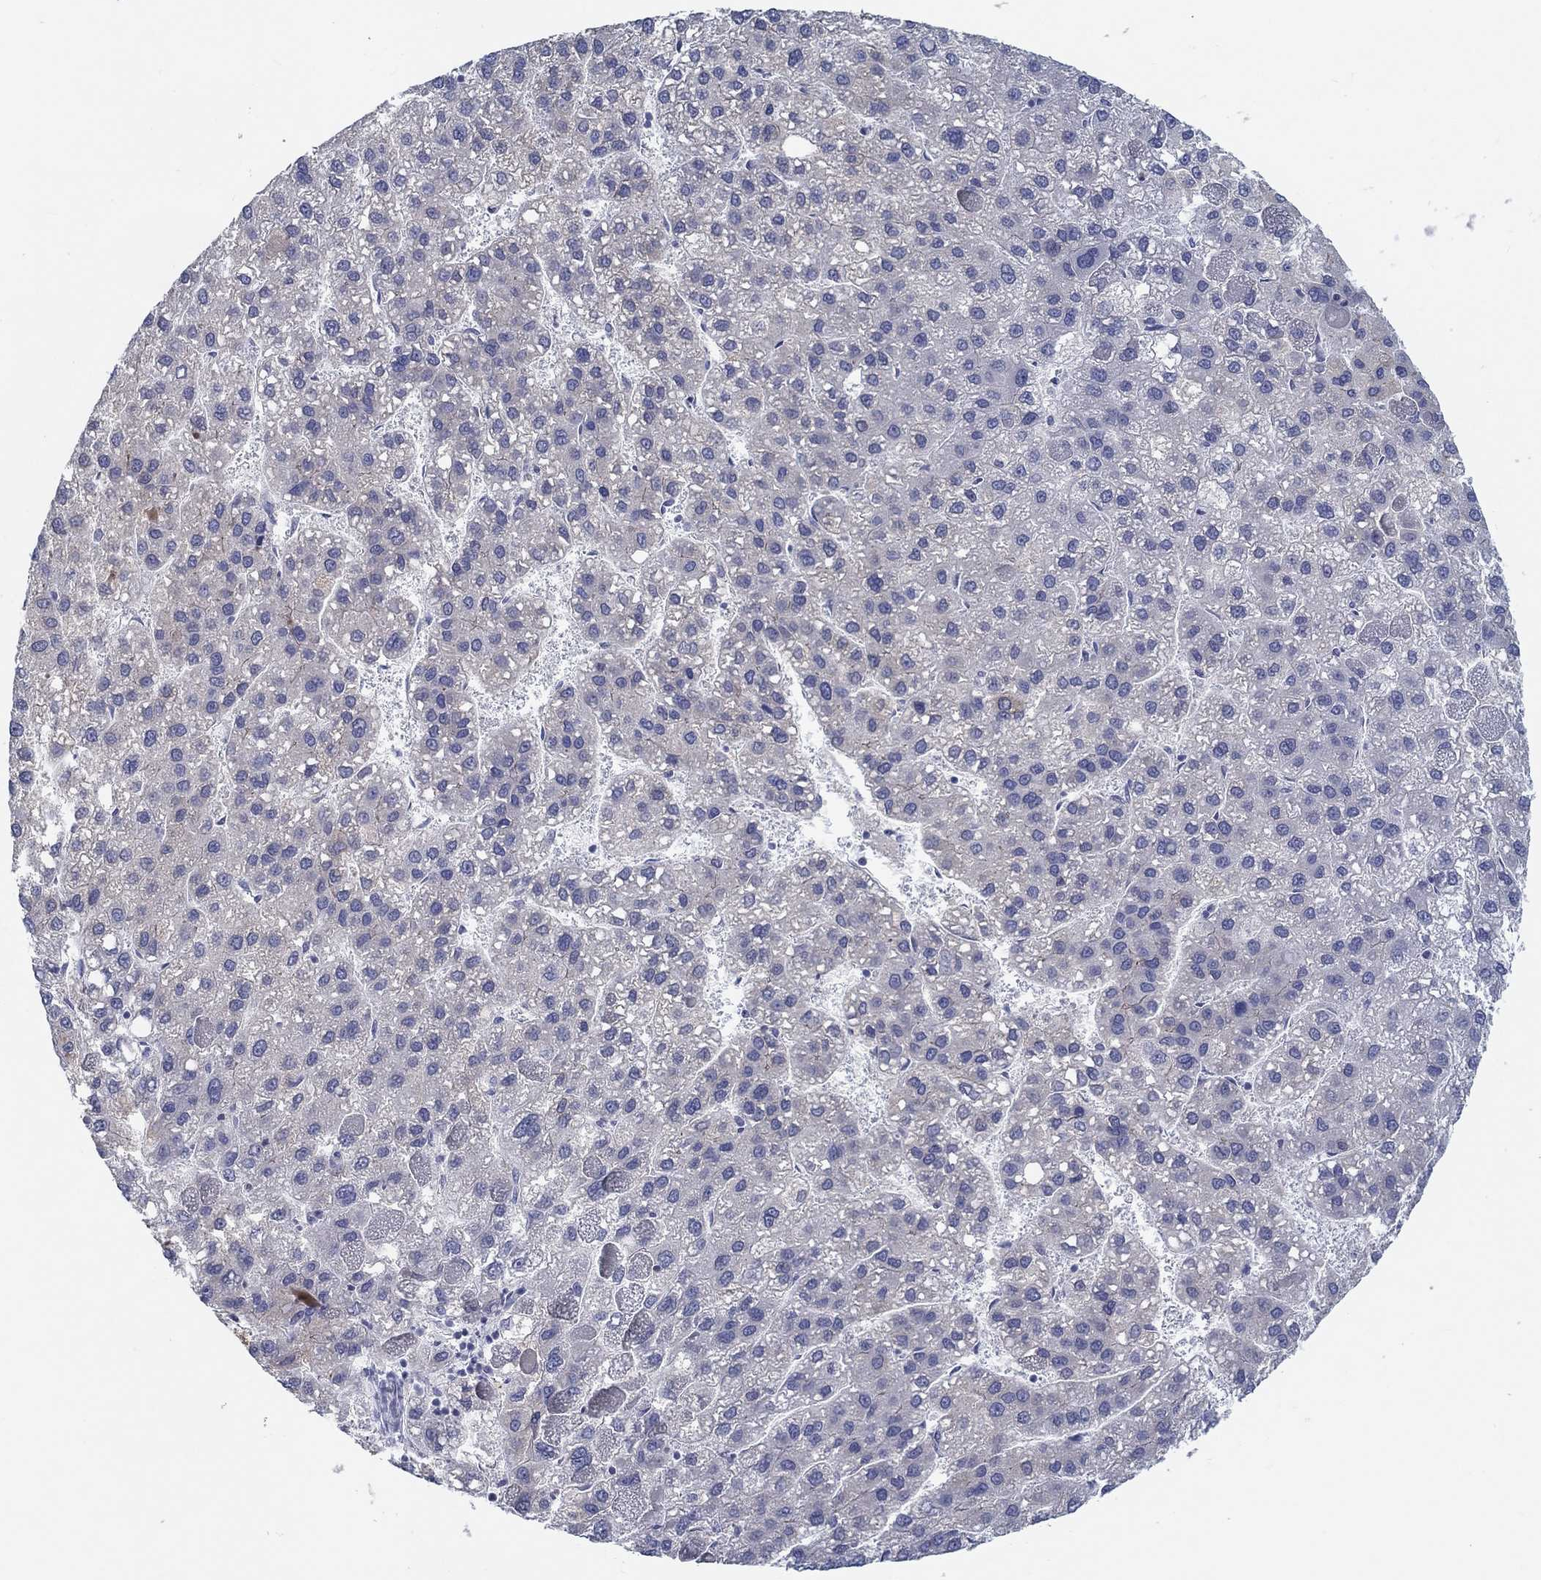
{"staining": {"intensity": "negative", "quantity": "none", "location": "none"}, "tissue": "liver cancer", "cell_type": "Tumor cells", "image_type": "cancer", "snomed": [{"axis": "morphology", "description": "Carcinoma, Hepatocellular, NOS"}, {"axis": "topography", "description": "Liver"}], "caption": "Tumor cells are negative for protein expression in human liver cancer. The staining was performed using DAB (3,3'-diaminobenzidine) to visualize the protein expression in brown, while the nuclei were stained in blue with hematoxylin (Magnification: 20x).", "gene": "ERMP1", "patient": {"sex": "female", "age": 82}}